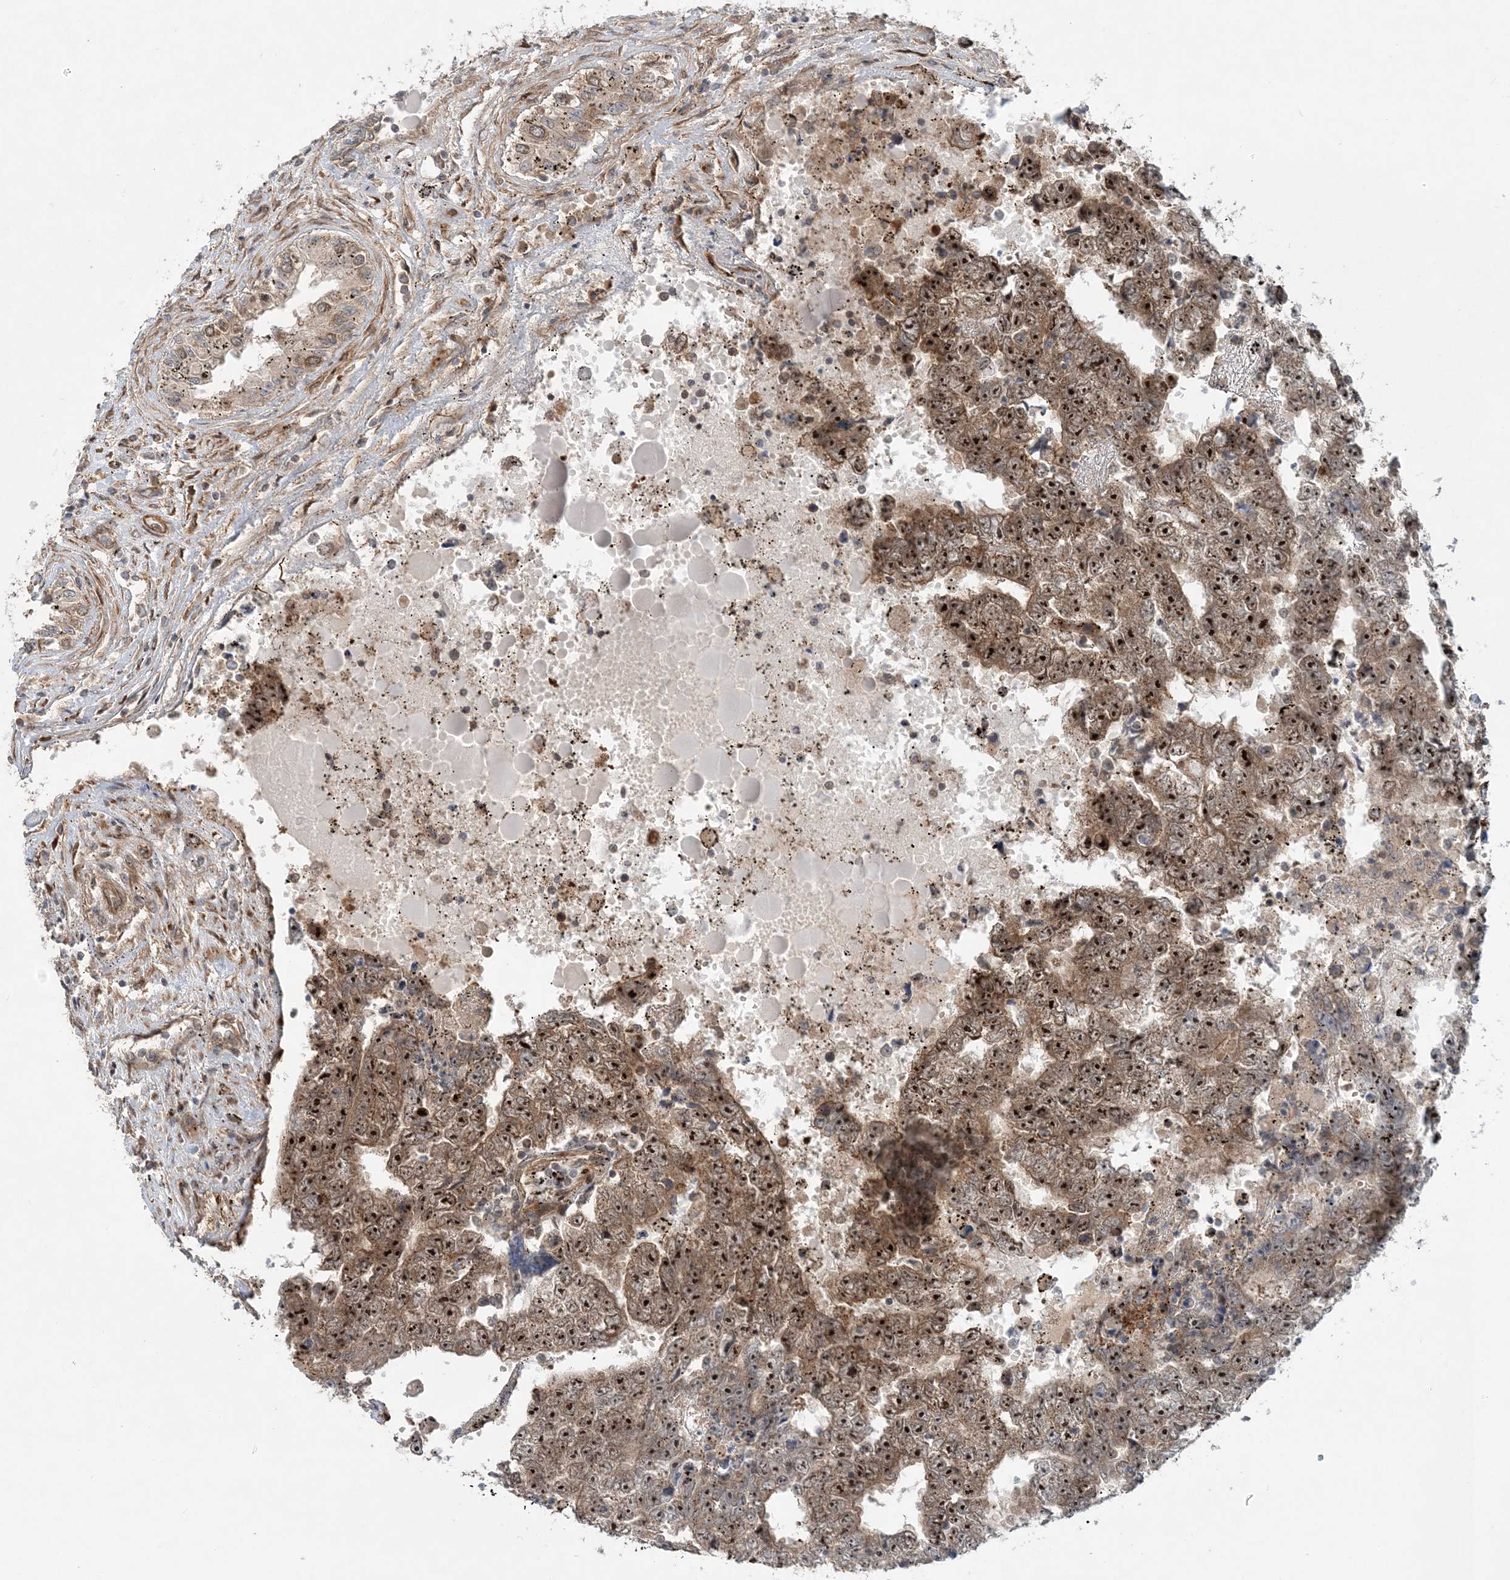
{"staining": {"intensity": "strong", "quantity": ">75%", "location": "cytoplasmic/membranous,nuclear"}, "tissue": "testis cancer", "cell_type": "Tumor cells", "image_type": "cancer", "snomed": [{"axis": "morphology", "description": "Carcinoma, Embryonal, NOS"}, {"axis": "topography", "description": "Testis"}], "caption": "Immunohistochemistry image of neoplastic tissue: testis cancer (embryonal carcinoma) stained using immunohistochemistry (IHC) shows high levels of strong protein expression localized specifically in the cytoplasmic/membranous and nuclear of tumor cells, appearing as a cytoplasmic/membranous and nuclear brown color.", "gene": "GEMIN5", "patient": {"sex": "male", "age": 25}}